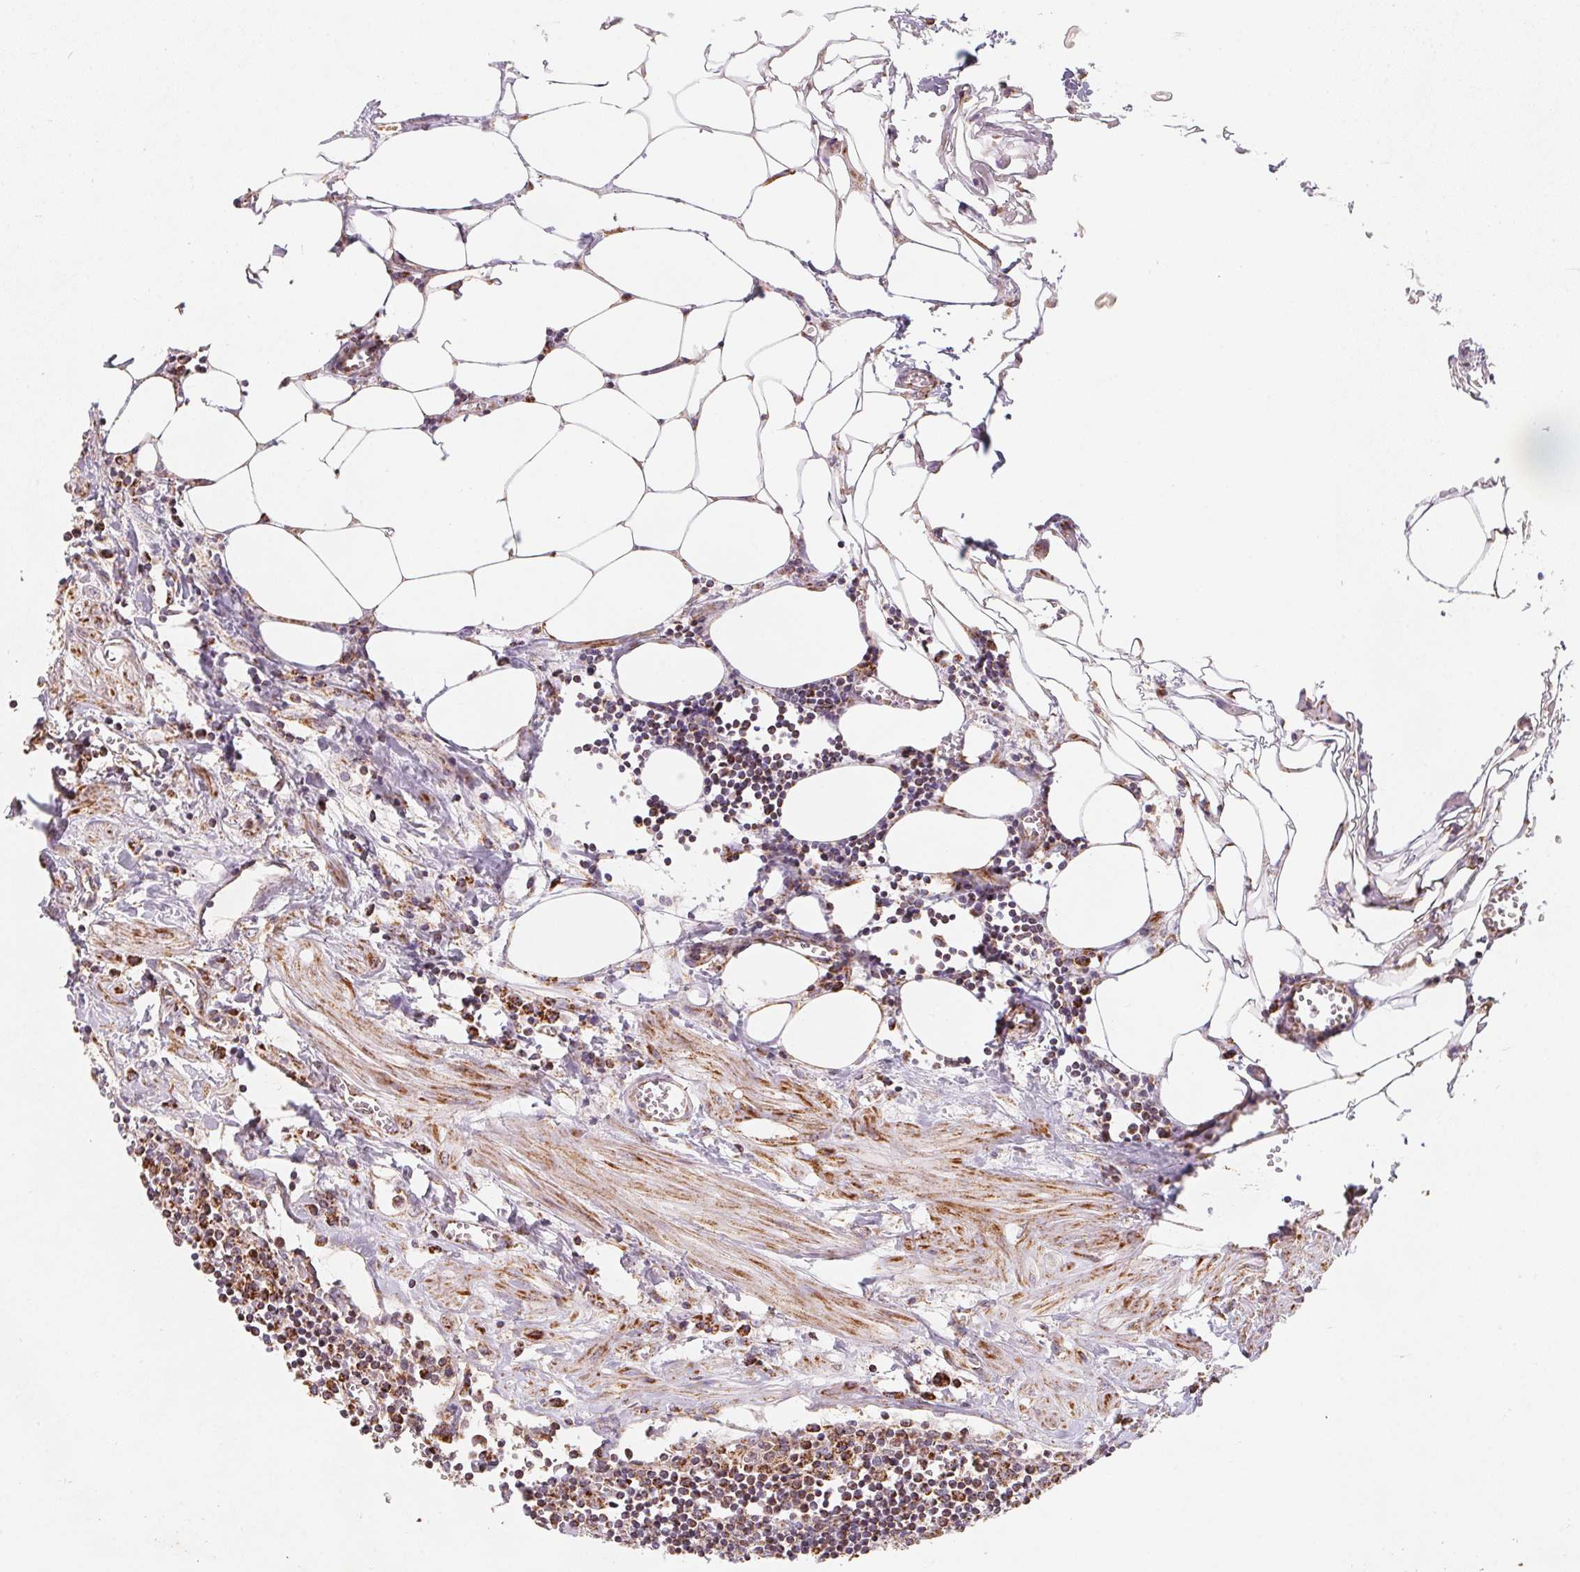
{"staining": {"intensity": "moderate", "quantity": ">75%", "location": "cytoplasmic/membranous"}, "tissue": "lymph node", "cell_type": "Germinal center cells", "image_type": "normal", "snomed": [{"axis": "morphology", "description": "Normal tissue, NOS"}, {"axis": "topography", "description": "Lymph node"}], "caption": "Moderate cytoplasmic/membranous staining is identified in approximately >75% of germinal center cells in normal lymph node.", "gene": "NDUFS6", "patient": {"sex": "male", "age": 66}}